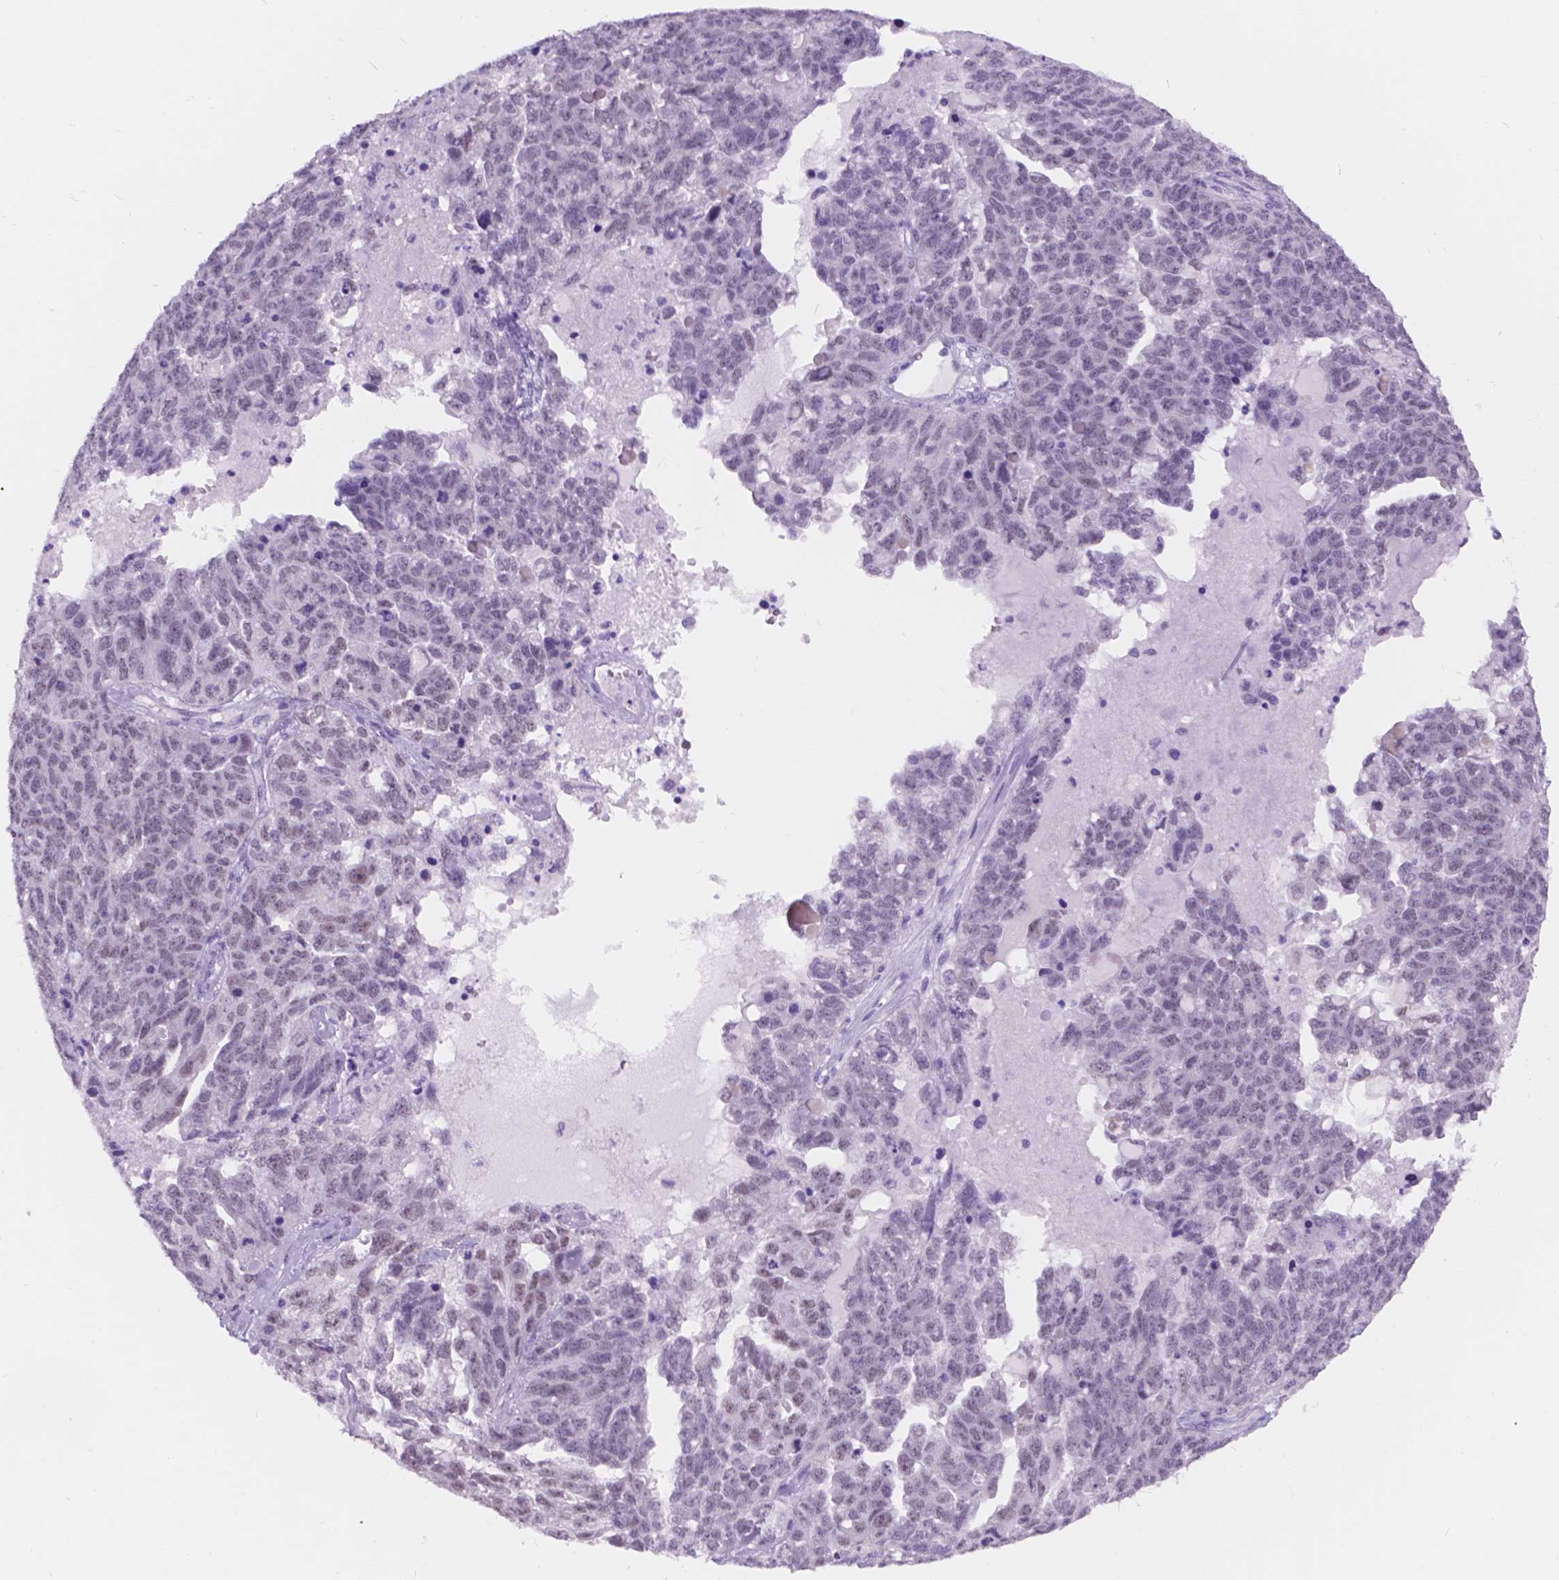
{"staining": {"intensity": "weak", "quantity": "25%-75%", "location": "nuclear"}, "tissue": "ovarian cancer", "cell_type": "Tumor cells", "image_type": "cancer", "snomed": [{"axis": "morphology", "description": "Cystadenocarcinoma, serous, NOS"}, {"axis": "topography", "description": "Ovary"}], "caption": "High-magnification brightfield microscopy of ovarian cancer stained with DAB (3,3'-diaminobenzidine) (brown) and counterstained with hematoxylin (blue). tumor cells exhibit weak nuclear expression is identified in about25%-75% of cells.", "gene": "DCC", "patient": {"sex": "female", "age": 71}}